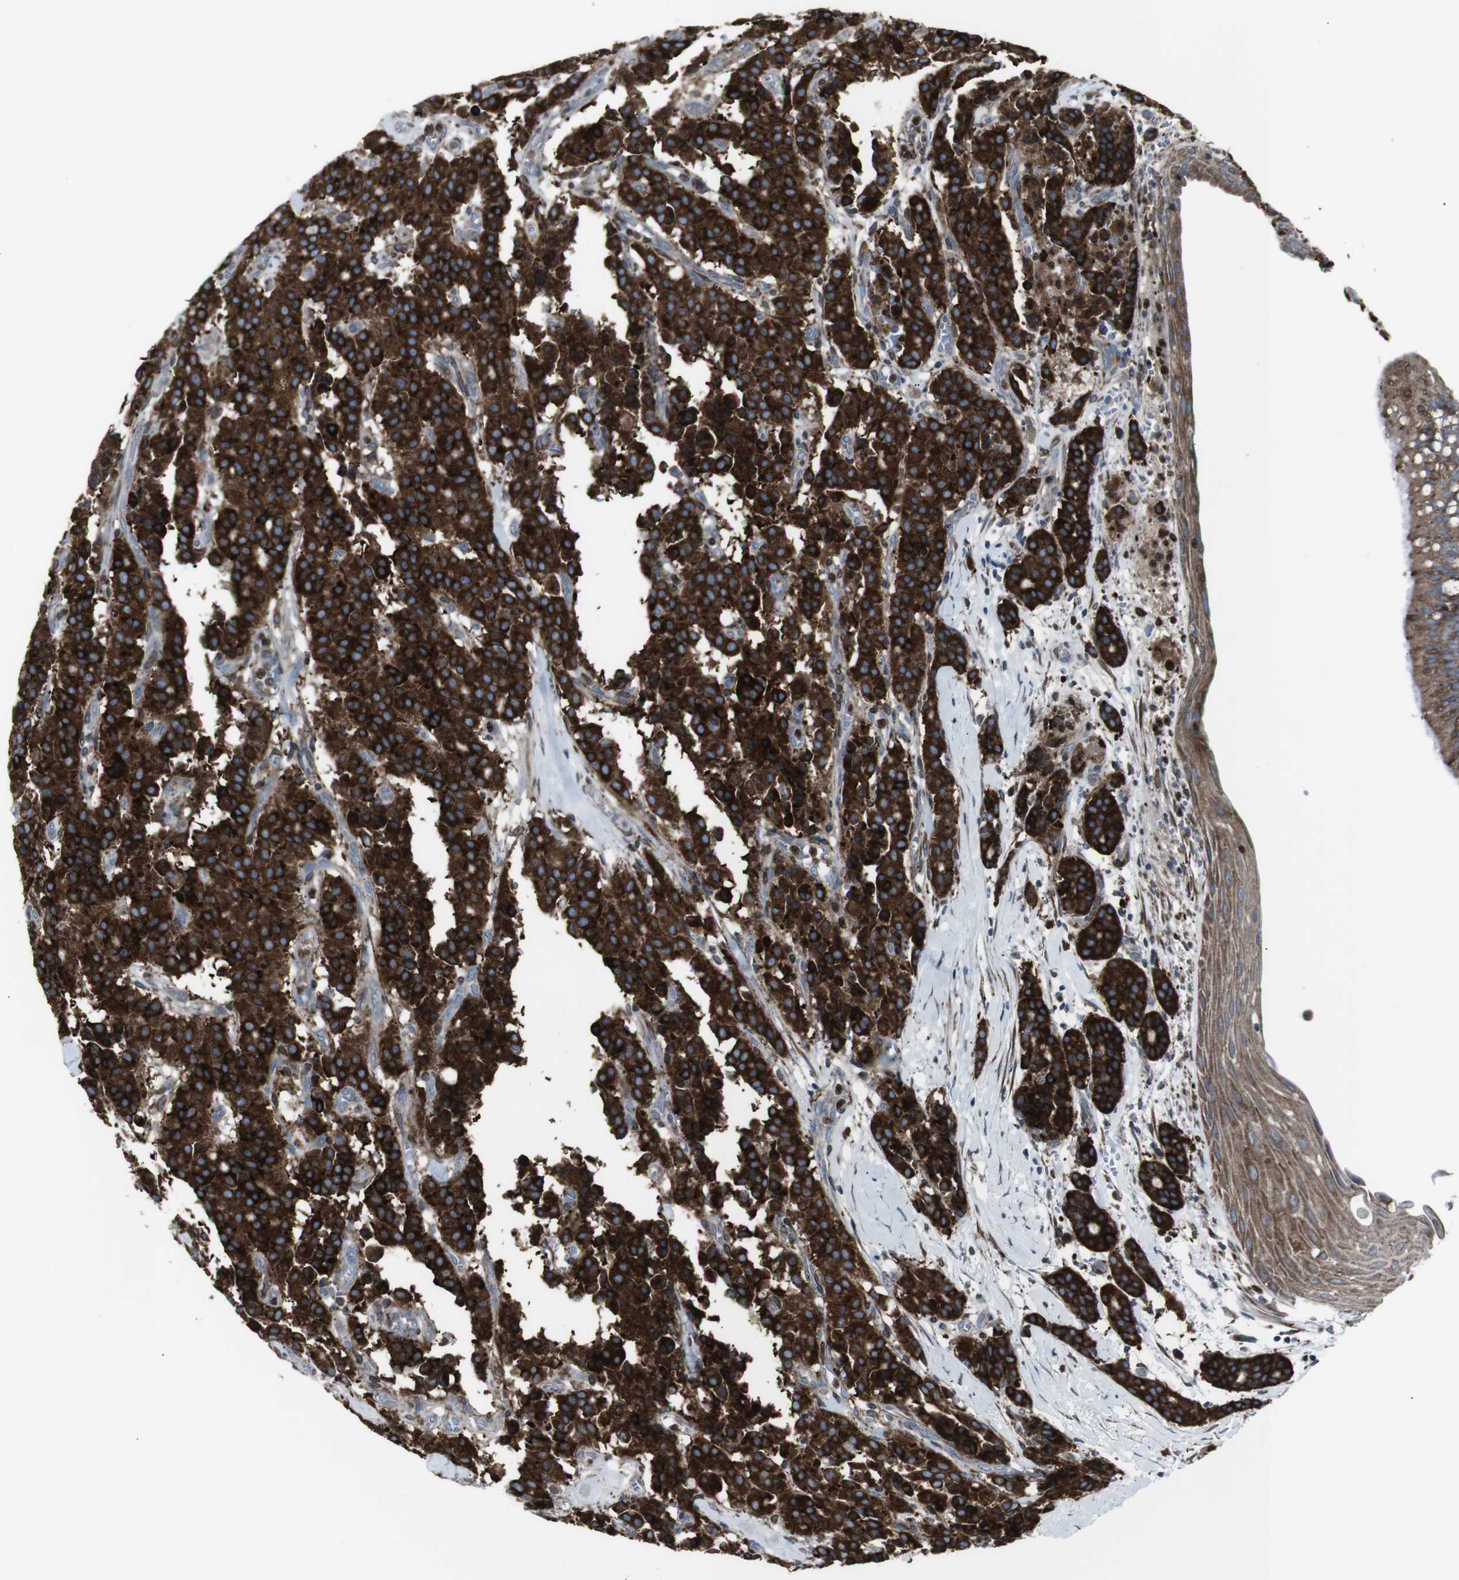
{"staining": {"intensity": "strong", "quantity": ">75%", "location": "cytoplasmic/membranous"}, "tissue": "carcinoid", "cell_type": "Tumor cells", "image_type": "cancer", "snomed": [{"axis": "morphology", "description": "Carcinoid, malignant, NOS"}, {"axis": "topography", "description": "Lung"}], "caption": "The immunohistochemical stain labels strong cytoplasmic/membranous positivity in tumor cells of malignant carcinoid tissue.", "gene": "LNPK", "patient": {"sex": "male", "age": 30}}